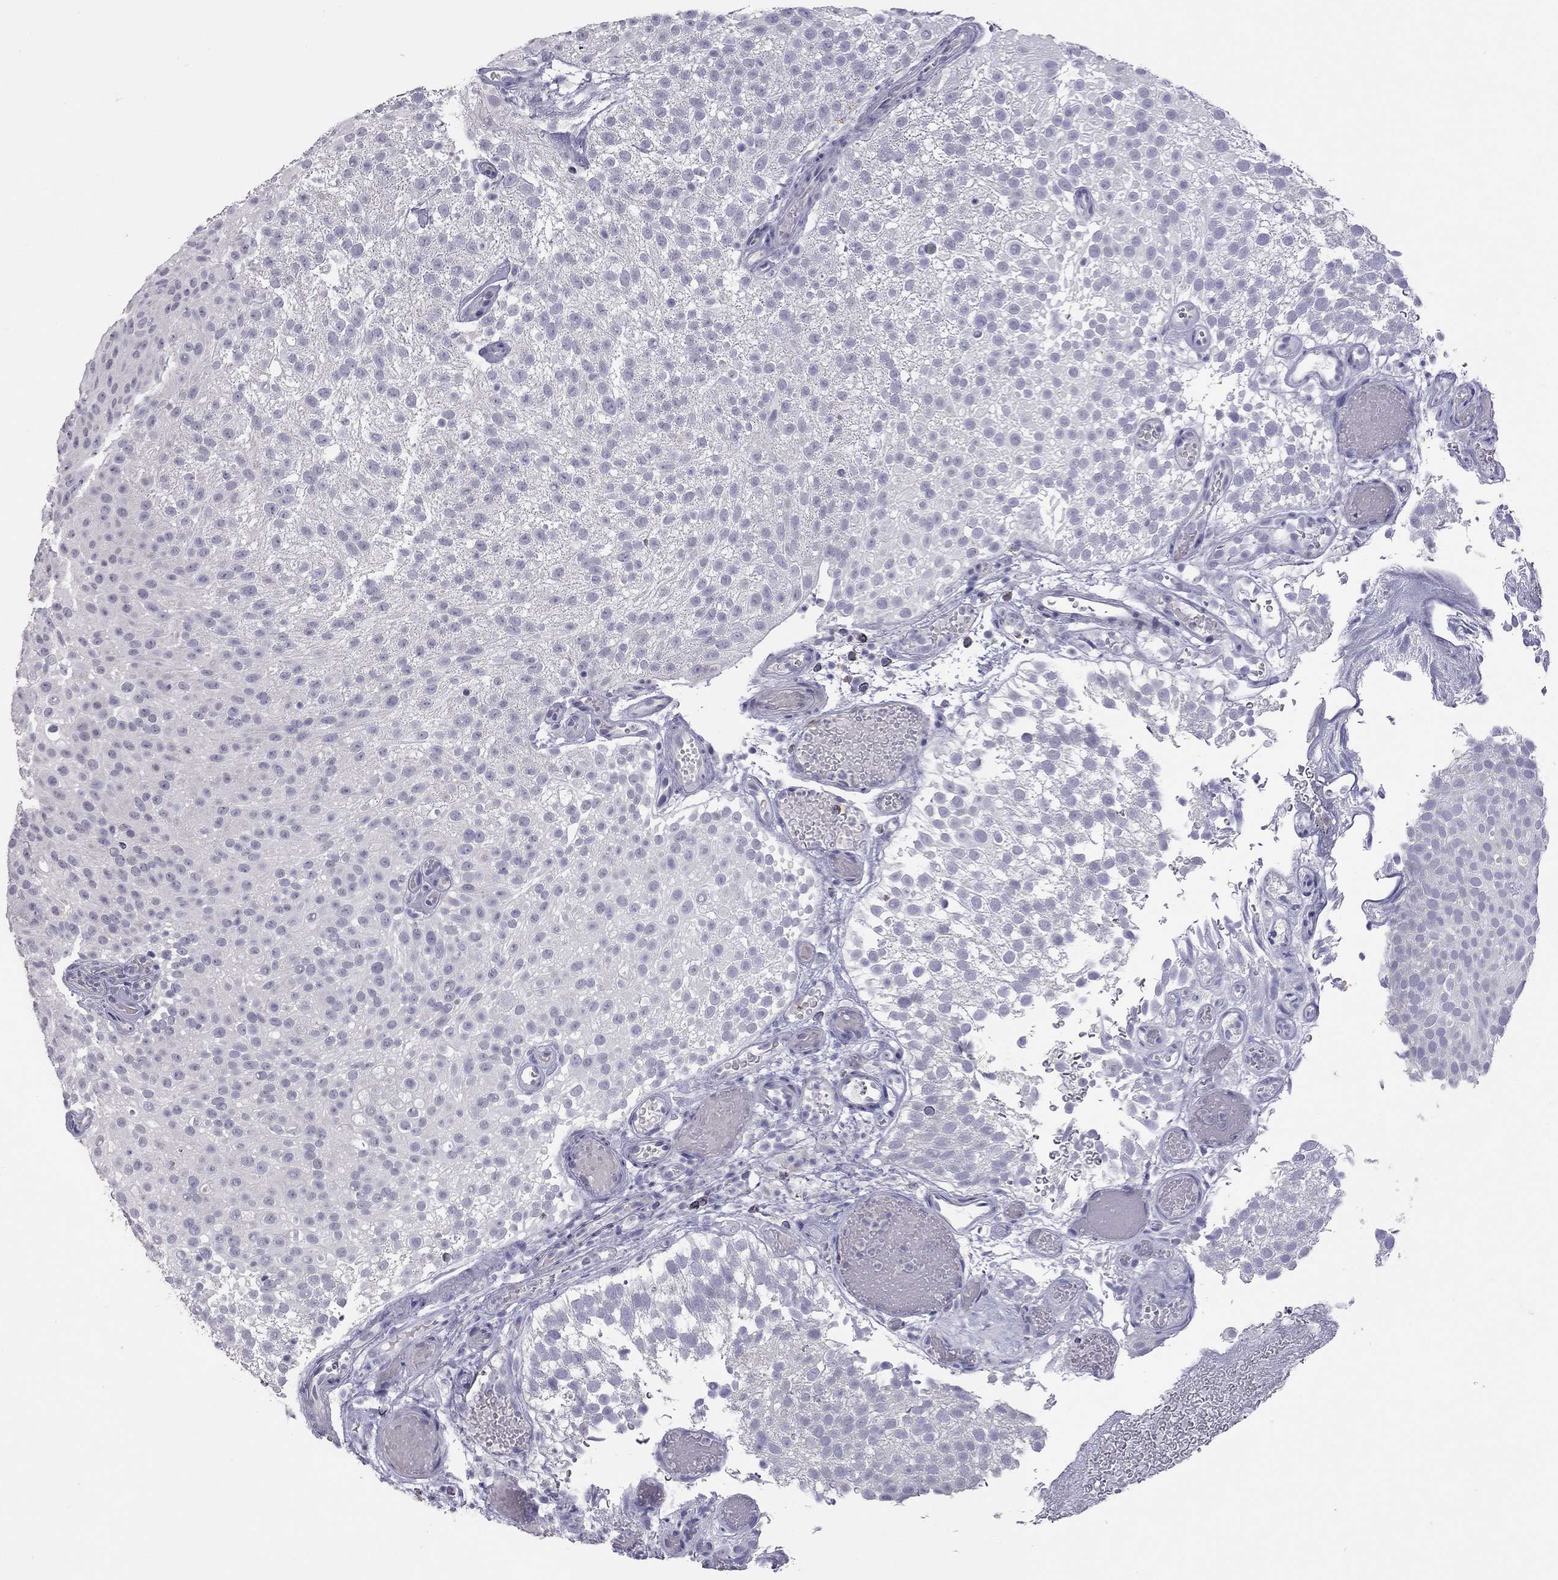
{"staining": {"intensity": "negative", "quantity": "none", "location": "none"}, "tissue": "urothelial cancer", "cell_type": "Tumor cells", "image_type": "cancer", "snomed": [{"axis": "morphology", "description": "Urothelial carcinoma, Low grade"}, {"axis": "topography", "description": "Urinary bladder"}], "caption": "IHC of human low-grade urothelial carcinoma shows no positivity in tumor cells.", "gene": "SLAMF1", "patient": {"sex": "male", "age": 78}}